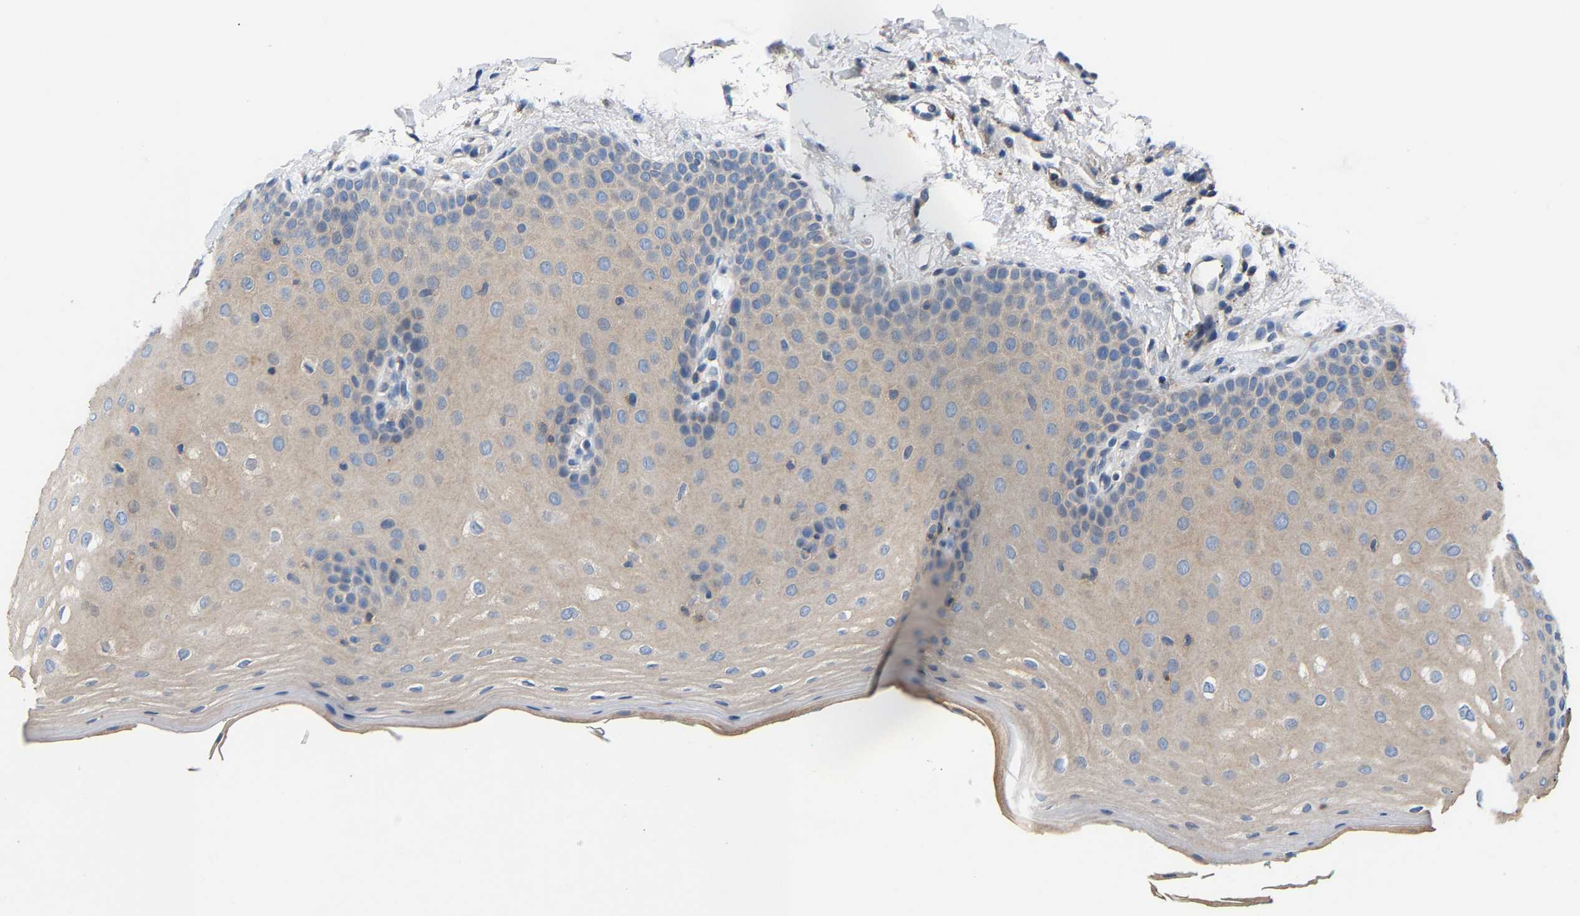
{"staining": {"intensity": "weak", "quantity": "<25%", "location": "cytoplasmic/membranous"}, "tissue": "oral mucosa", "cell_type": "Squamous epithelial cells", "image_type": "normal", "snomed": [{"axis": "morphology", "description": "Normal tissue, NOS"}, {"axis": "topography", "description": "Skin"}, {"axis": "topography", "description": "Oral tissue"}], "caption": "There is no significant expression in squamous epithelial cells of oral mucosa. (Immunohistochemistry, brightfield microscopy, high magnification).", "gene": "CCDC171", "patient": {"sex": "male", "age": 84}}